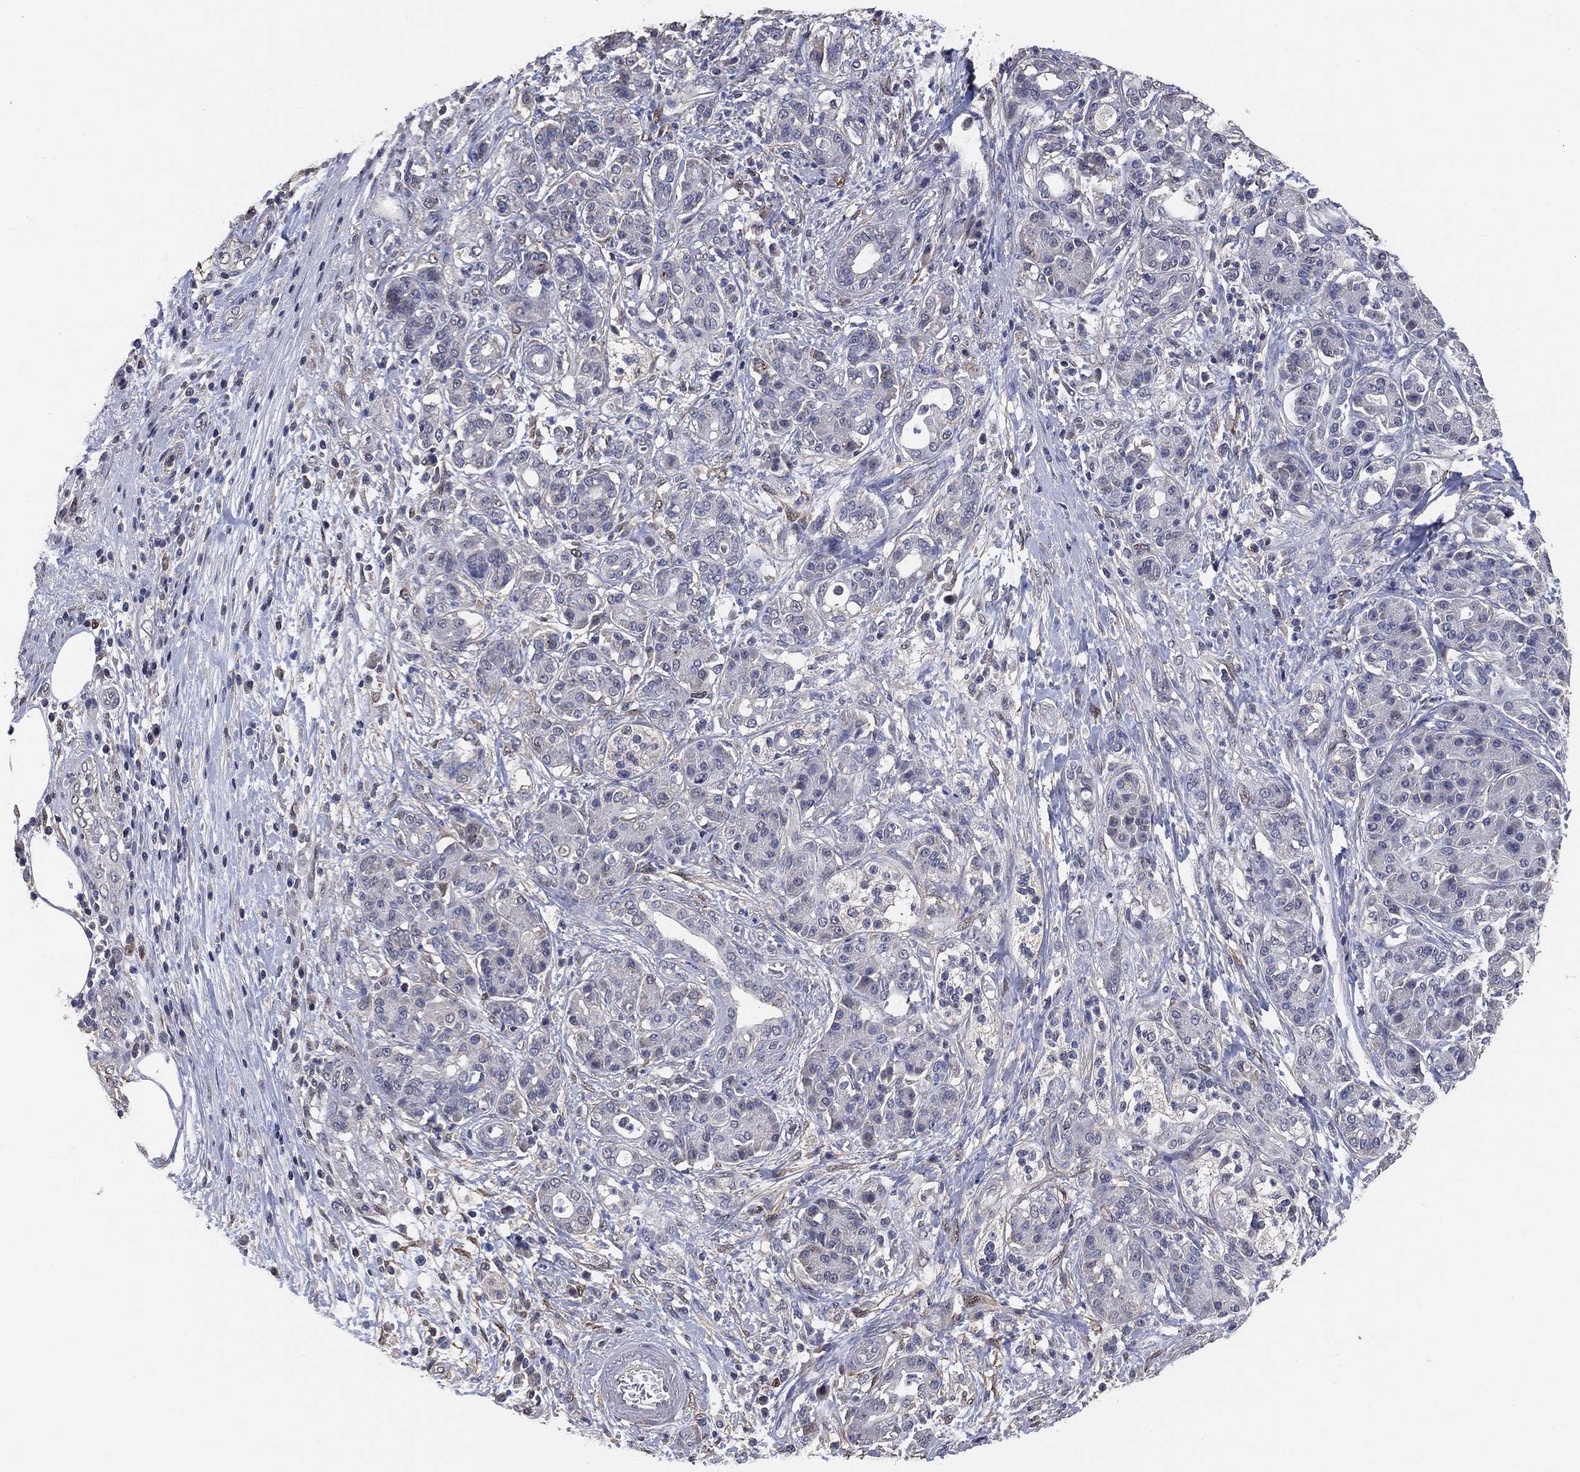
{"staining": {"intensity": "negative", "quantity": "none", "location": "none"}, "tissue": "pancreatic cancer", "cell_type": "Tumor cells", "image_type": "cancer", "snomed": [{"axis": "morphology", "description": "Adenocarcinoma, NOS"}, {"axis": "topography", "description": "Pancreas"}], "caption": "DAB immunohistochemical staining of human adenocarcinoma (pancreatic) reveals no significant expression in tumor cells. Brightfield microscopy of immunohistochemistry stained with DAB (3,3'-diaminobenzidine) (brown) and hematoxylin (blue), captured at high magnification.", "gene": "KLK5", "patient": {"sex": "female", "age": 73}}